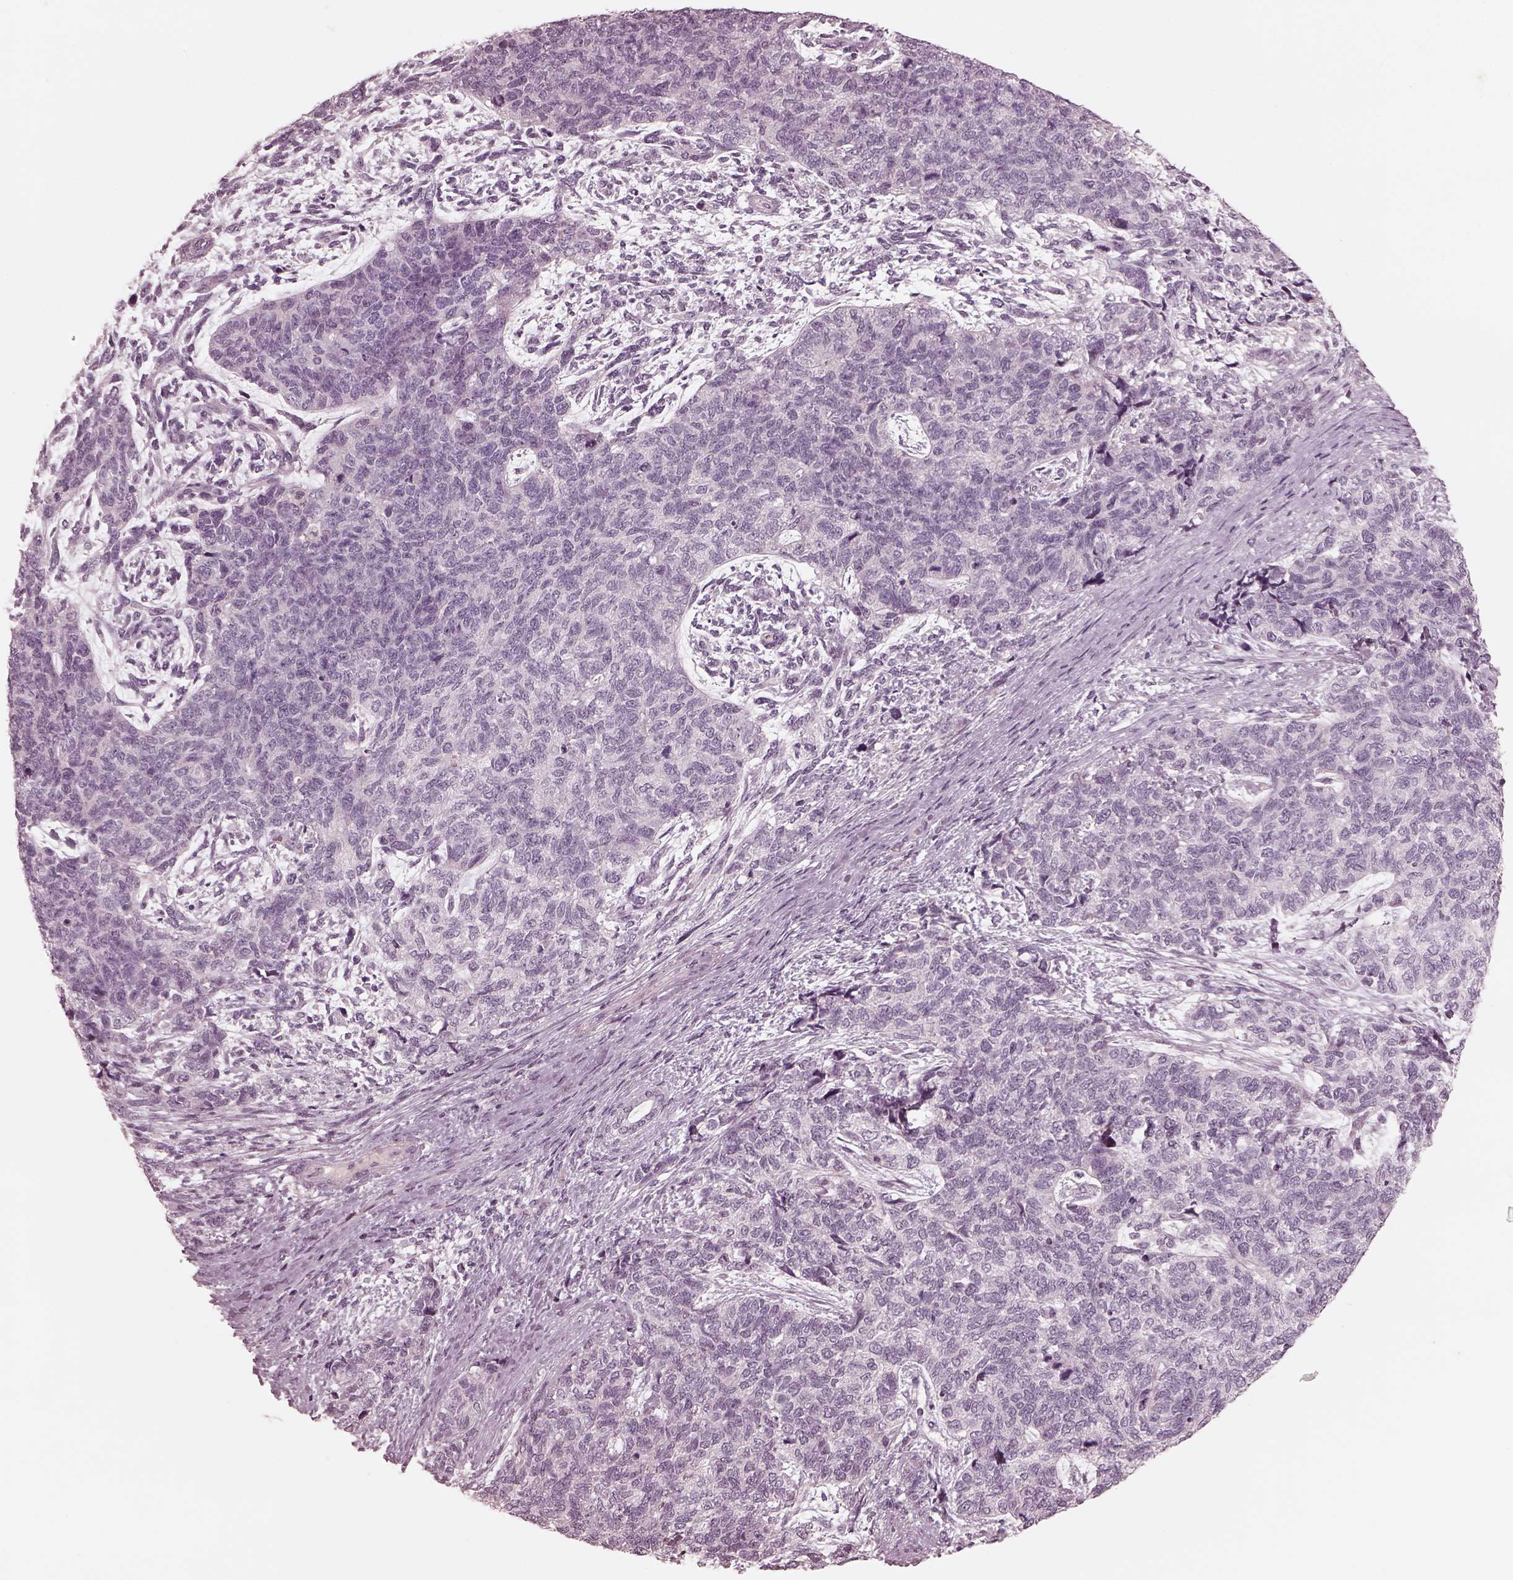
{"staining": {"intensity": "negative", "quantity": "none", "location": "none"}, "tissue": "cervical cancer", "cell_type": "Tumor cells", "image_type": "cancer", "snomed": [{"axis": "morphology", "description": "Squamous cell carcinoma, NOS"}, {"axis": "topography", "description": "Cervix"}], "caption": "IHC image of neoplastic tissue: cervical cancer stained with DAB shows no significant protein positivity in tumor cells.", "gene": "ADRB3", "patient": {"sex": "female", "age": 63}}